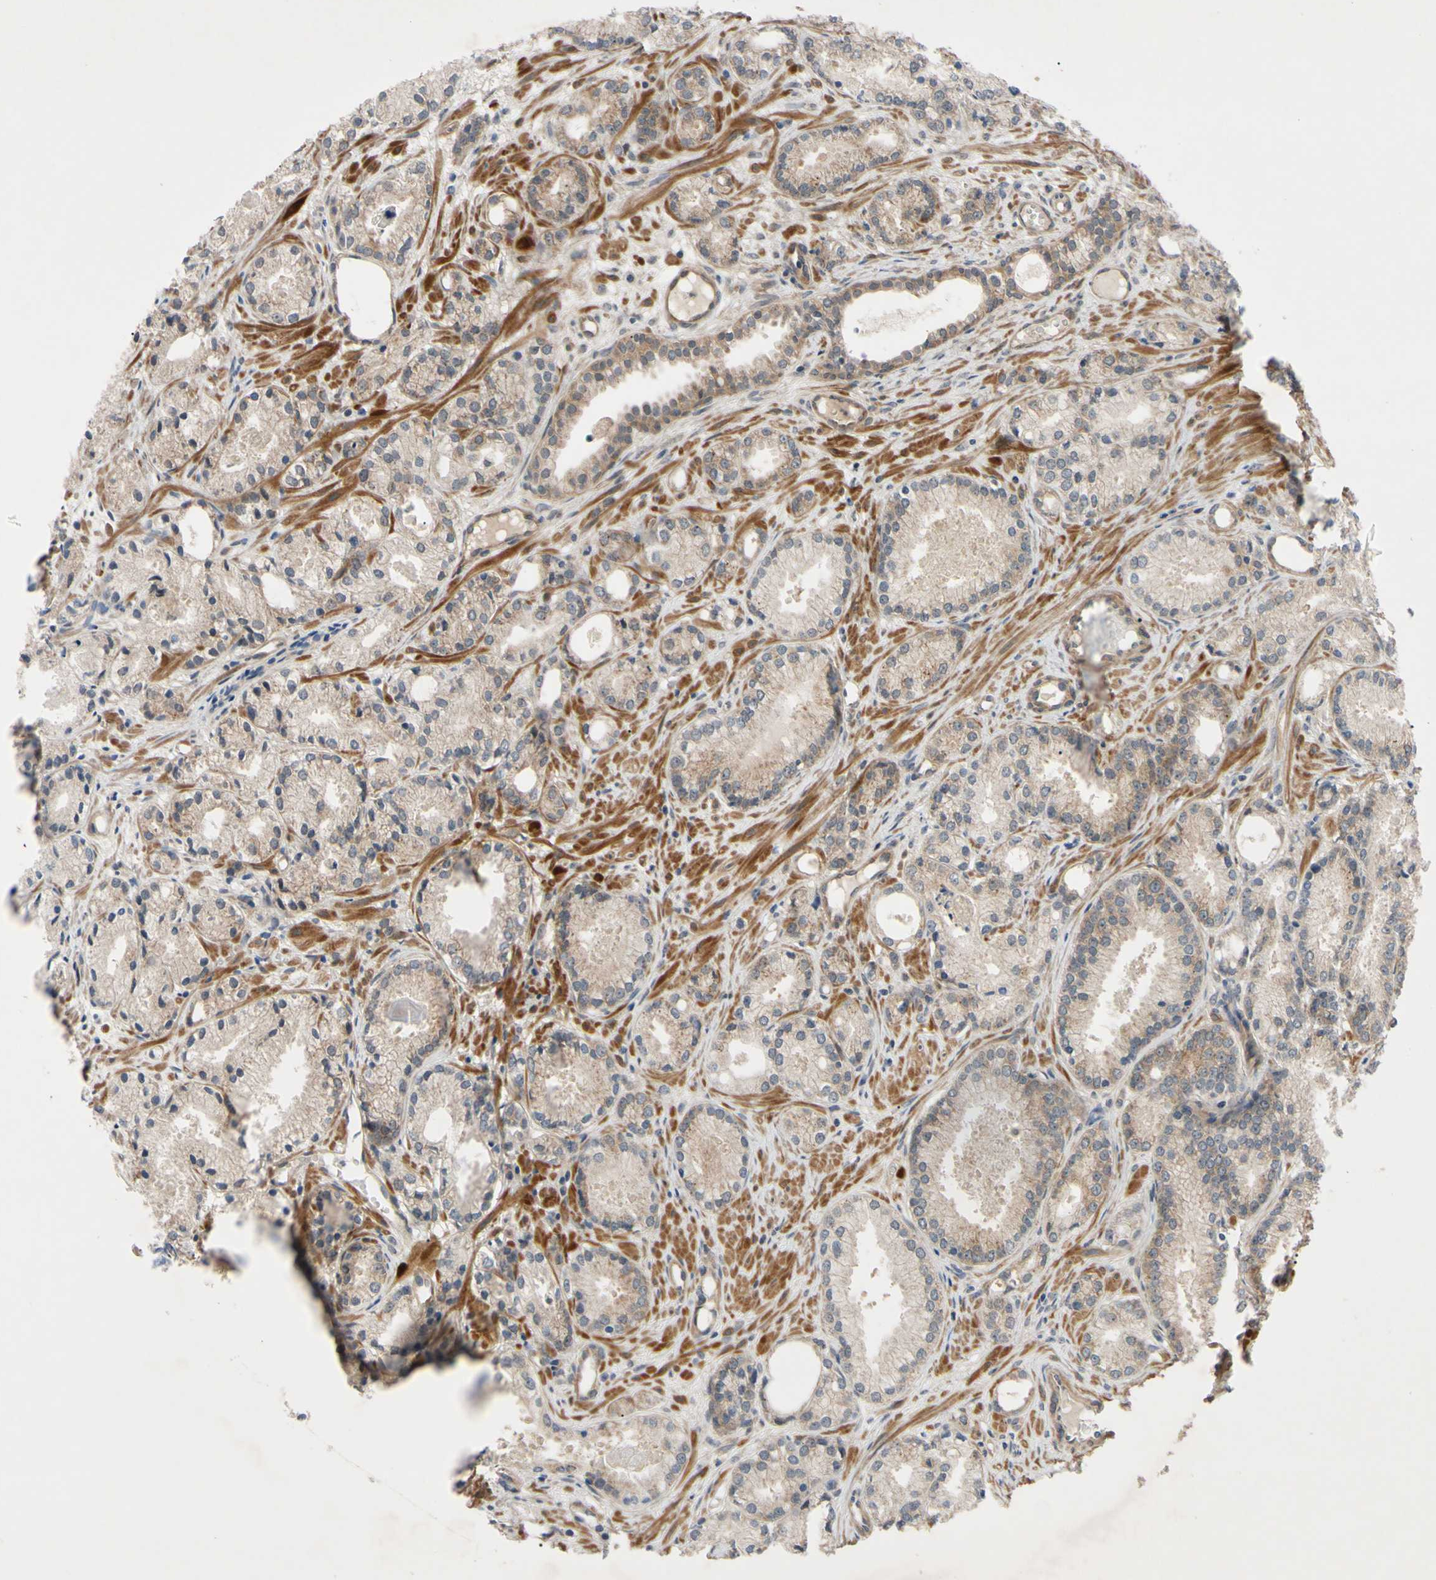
{"staining": {"intensity": "weak", "quantity": "25%-75%", "location": "cytoplasmic/membranous"}, "tissue": "prostate cancer", "cell_type": "Tumor cells", "image_type": "cancer", "snomed": [{"axis": "morphology", "description": "Adenocarcinoma, Low grade"}, {"axis": "topography", "description": "Prostate"}], "caption": "A low amount of weak cytoplasmic/membranous positivity is present in about 25%-75% of tumor cells in low-grade adenocarcinoma (prostate) tissue.", "gene": "SVIL", "patient": {"sex": "male", "age": 72}}